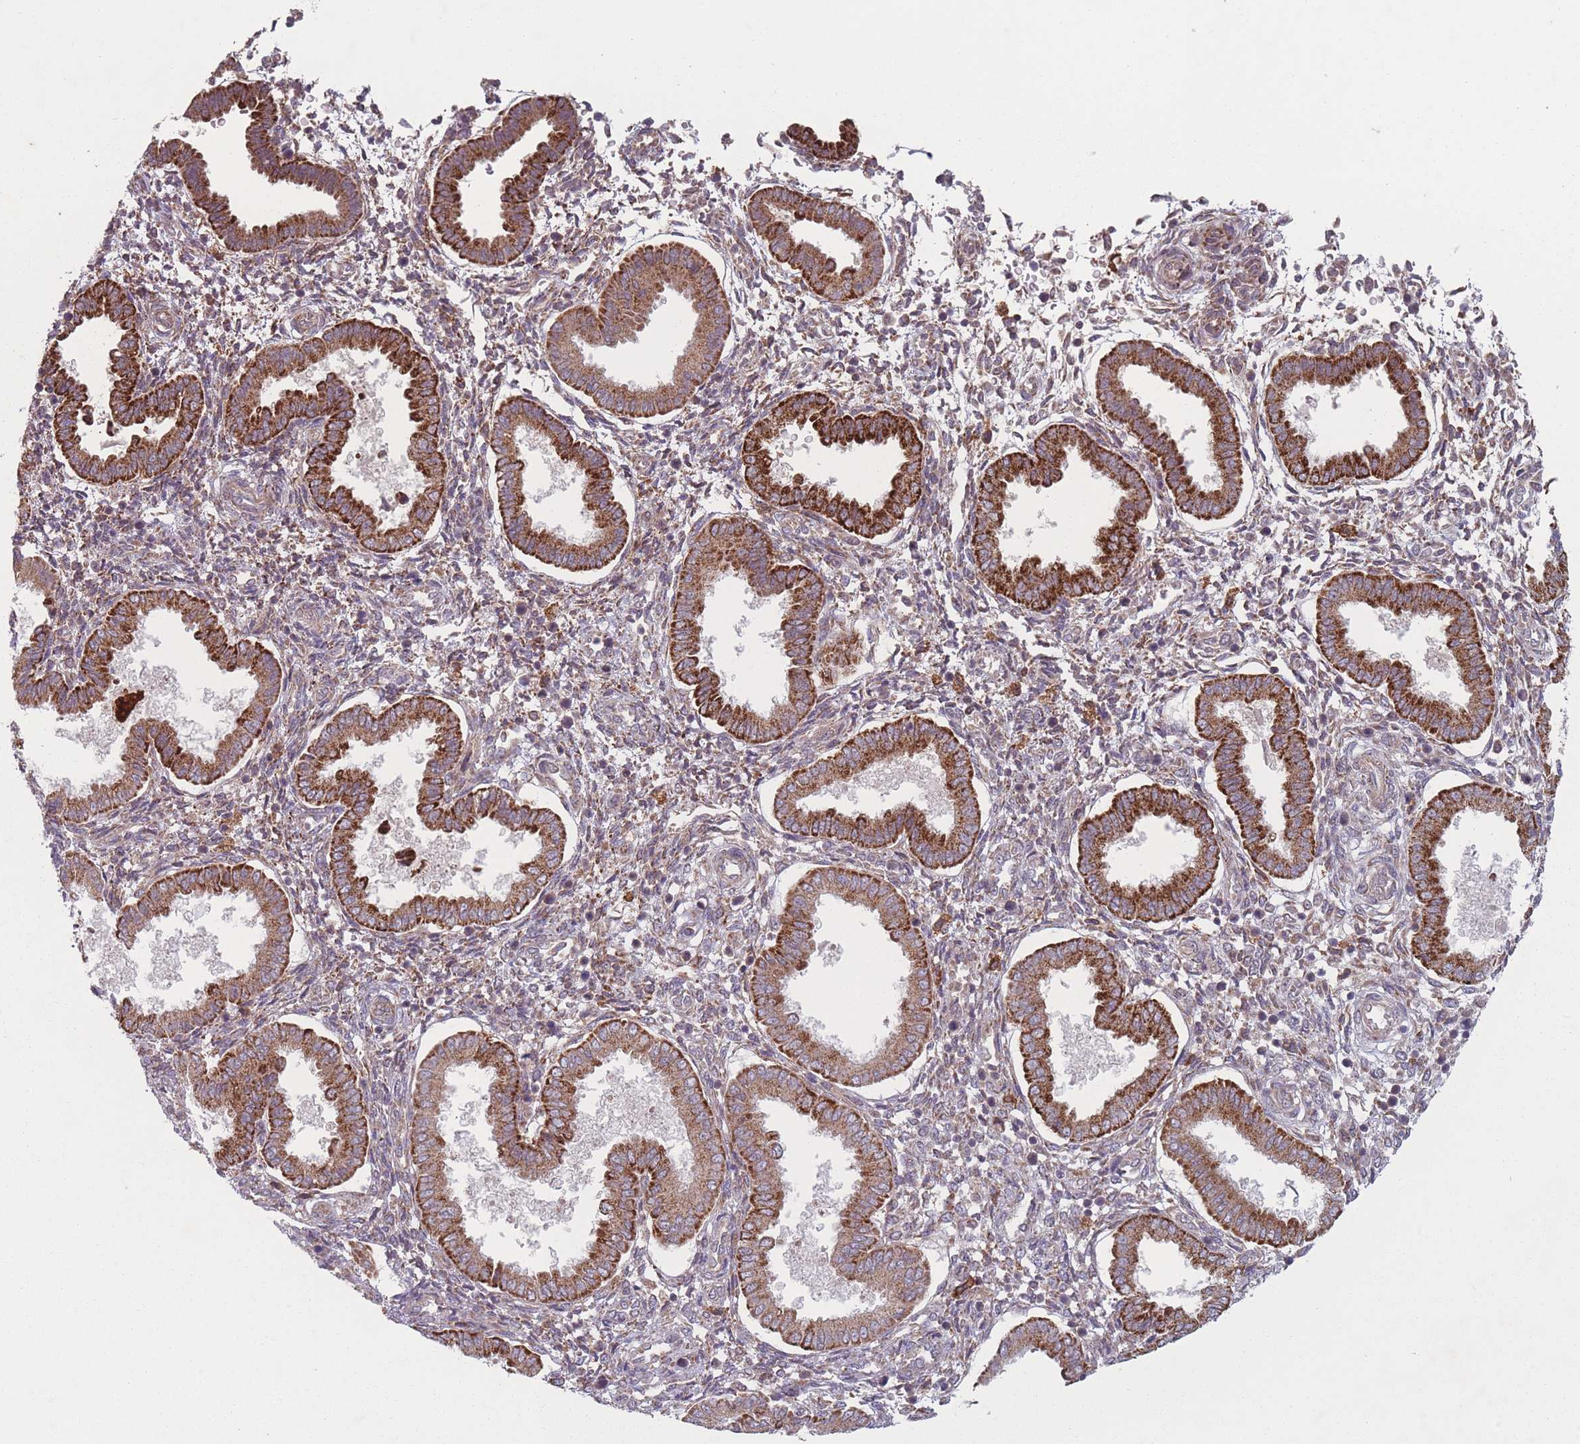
{"staining": {"intensity": "moderate", "quantity": "25%-75%", "location": "cytoplasmic/membranous"}, "tissue": "endometrium", "cell_type": "Cells in endometrial stroma", "image_type": "normal", "snomed": [{"axis": "morphology", "description": "Normal tissue, NOS"}, {"axis": "topography", "description": "Endometrium"}], "caption": "Endometrium stained with immunohistochemistry exhibits moderate cytoplasmic/membranous positivity in approximately 25%-75% of cells in endometrial stroma.", "gene": "OR10Q1", "patient": {"sex": "female", "age": 24}}